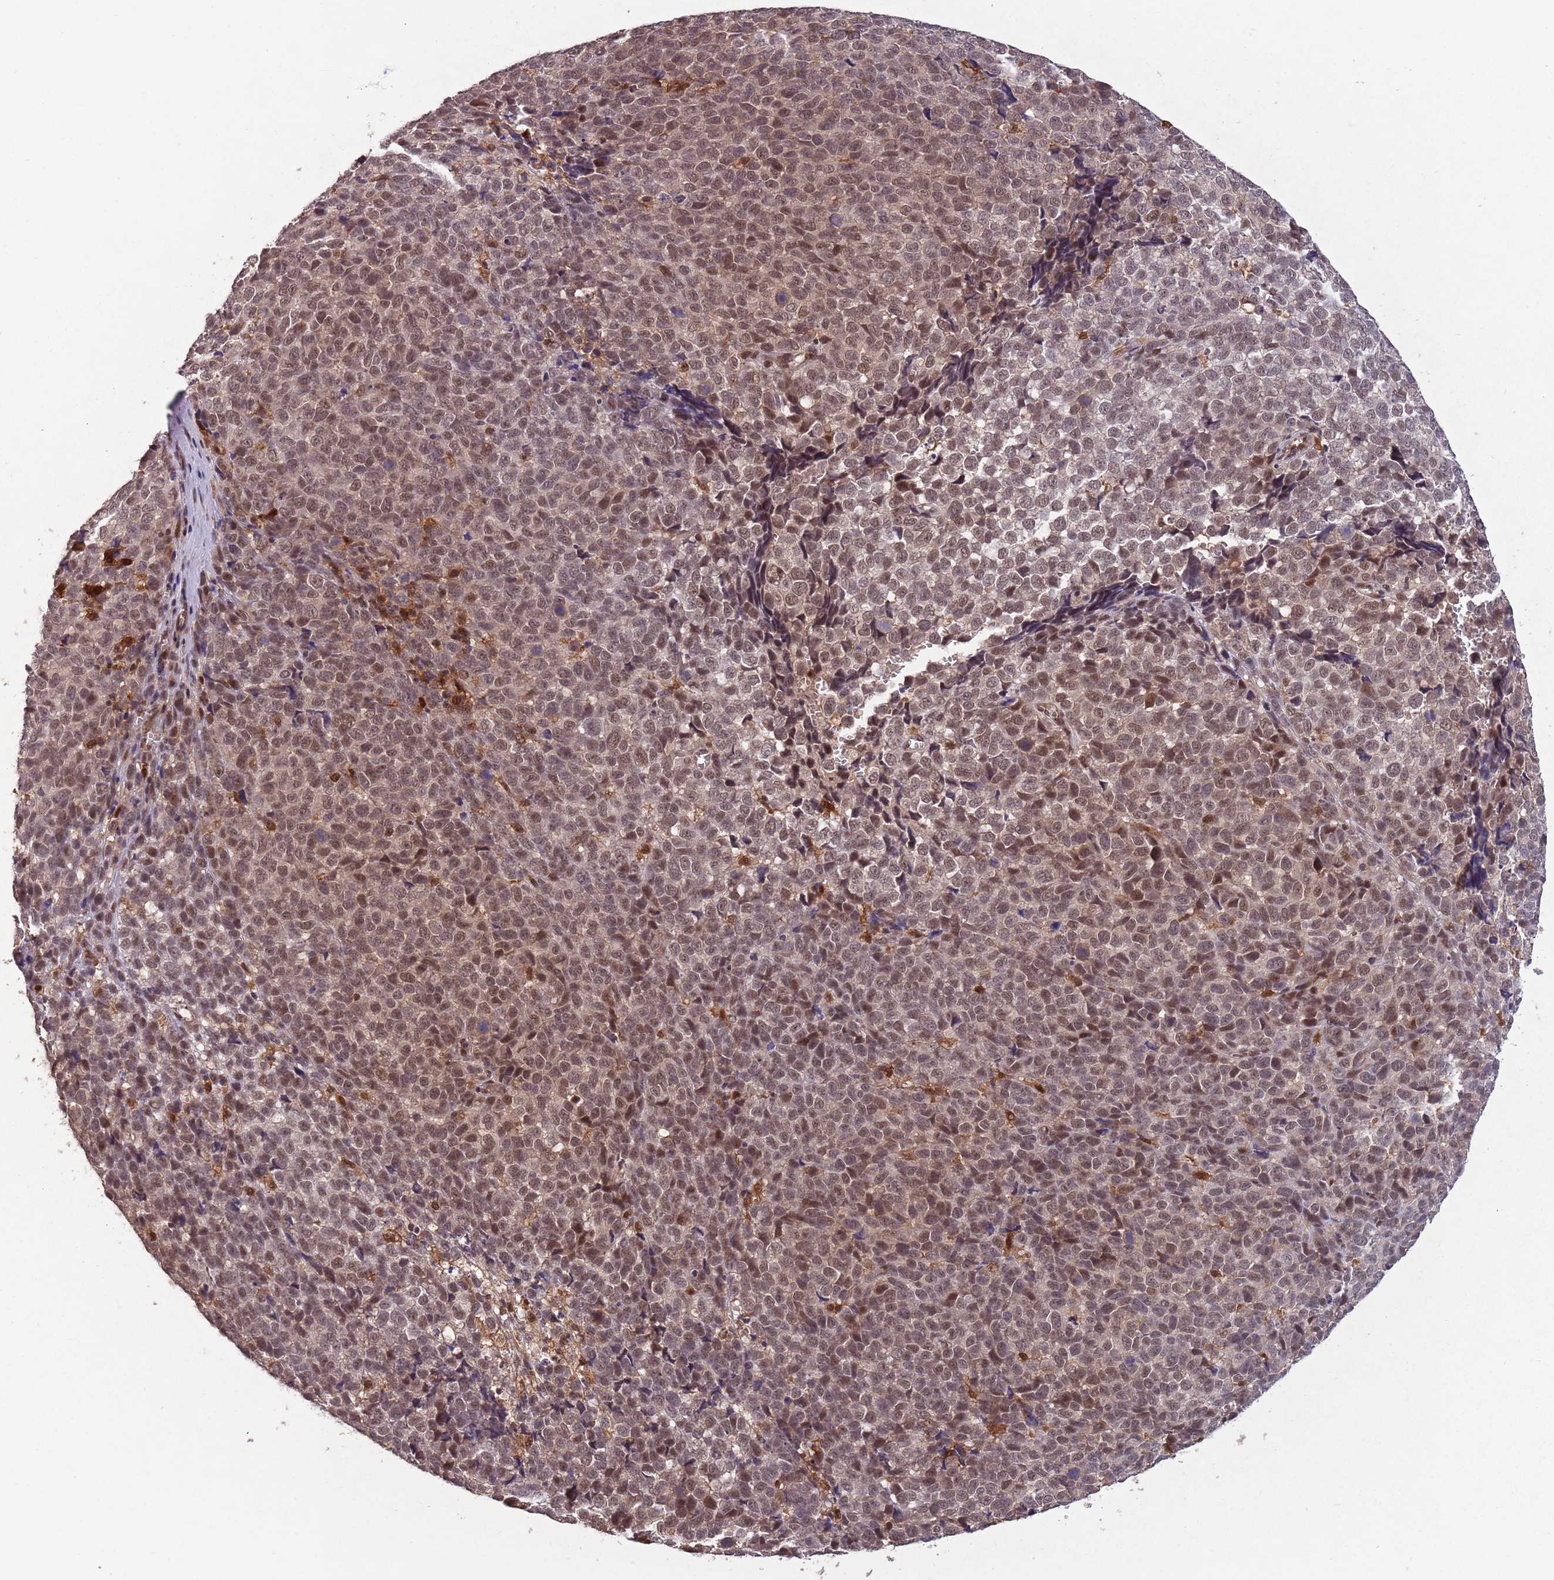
{"staining": {"intensity": "moderate", "quantity": ">75%", "location": "nuclear"}, "tissue": "melanoma", "cell_type": "Tumor cells", "image_type": "cancer", "snomed": [{"axis": "morphology", "description": "Malignant melanoma, NOS"}, {"axis": "topography", "description": "Nose, NOS"}], "caption": "IHC micrograph of neoplastic tissue: human melanoma stained using immunohistochemistry (IHC) displays medium levels of moderate protein expression localized specifically in the nuclear of tumor cells, appearing as a nuclear brown color.", "gene": "ZNF639", "patient": {"sex": "female", "age": 48}}